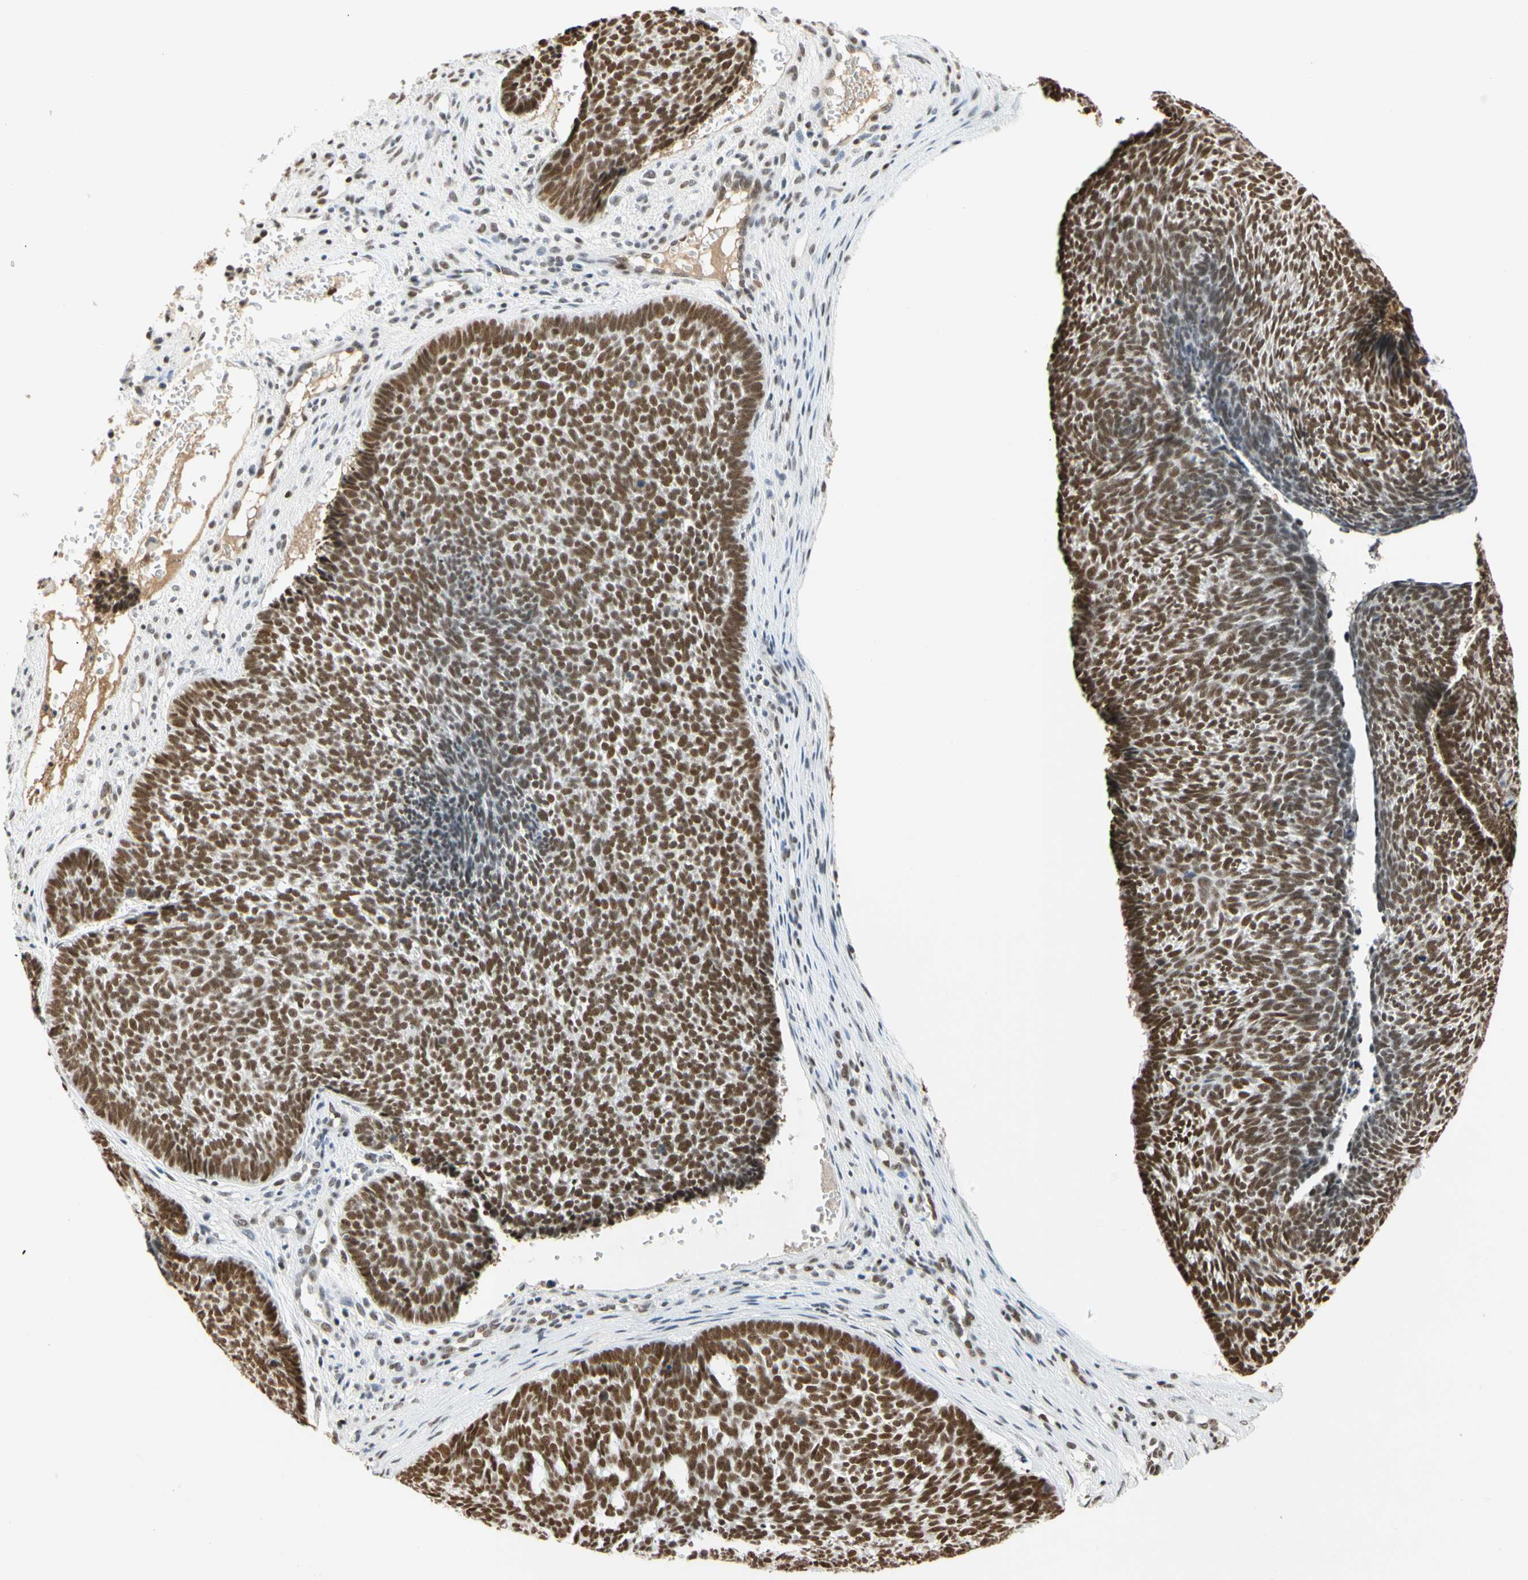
{"staining": {"intensity": "strong", "quantity": ">75%", "location": "nuclear"}, "tissue": "skin cancer", "cell_type": "Tumor cells", "image_type": "cancer", "snomed": [{"axis": "morphology", "description": "Basal cell carcinoma"}, {"axis": "topography", "description": "Skin"}], "caption": "A brown stain shows strong nuclear expression of a protein in human skin cancer (basal cell carcinoma) tumor cells.", "gene": "ZSCAN16", "patient": {"sex": "male", "age": 84}}